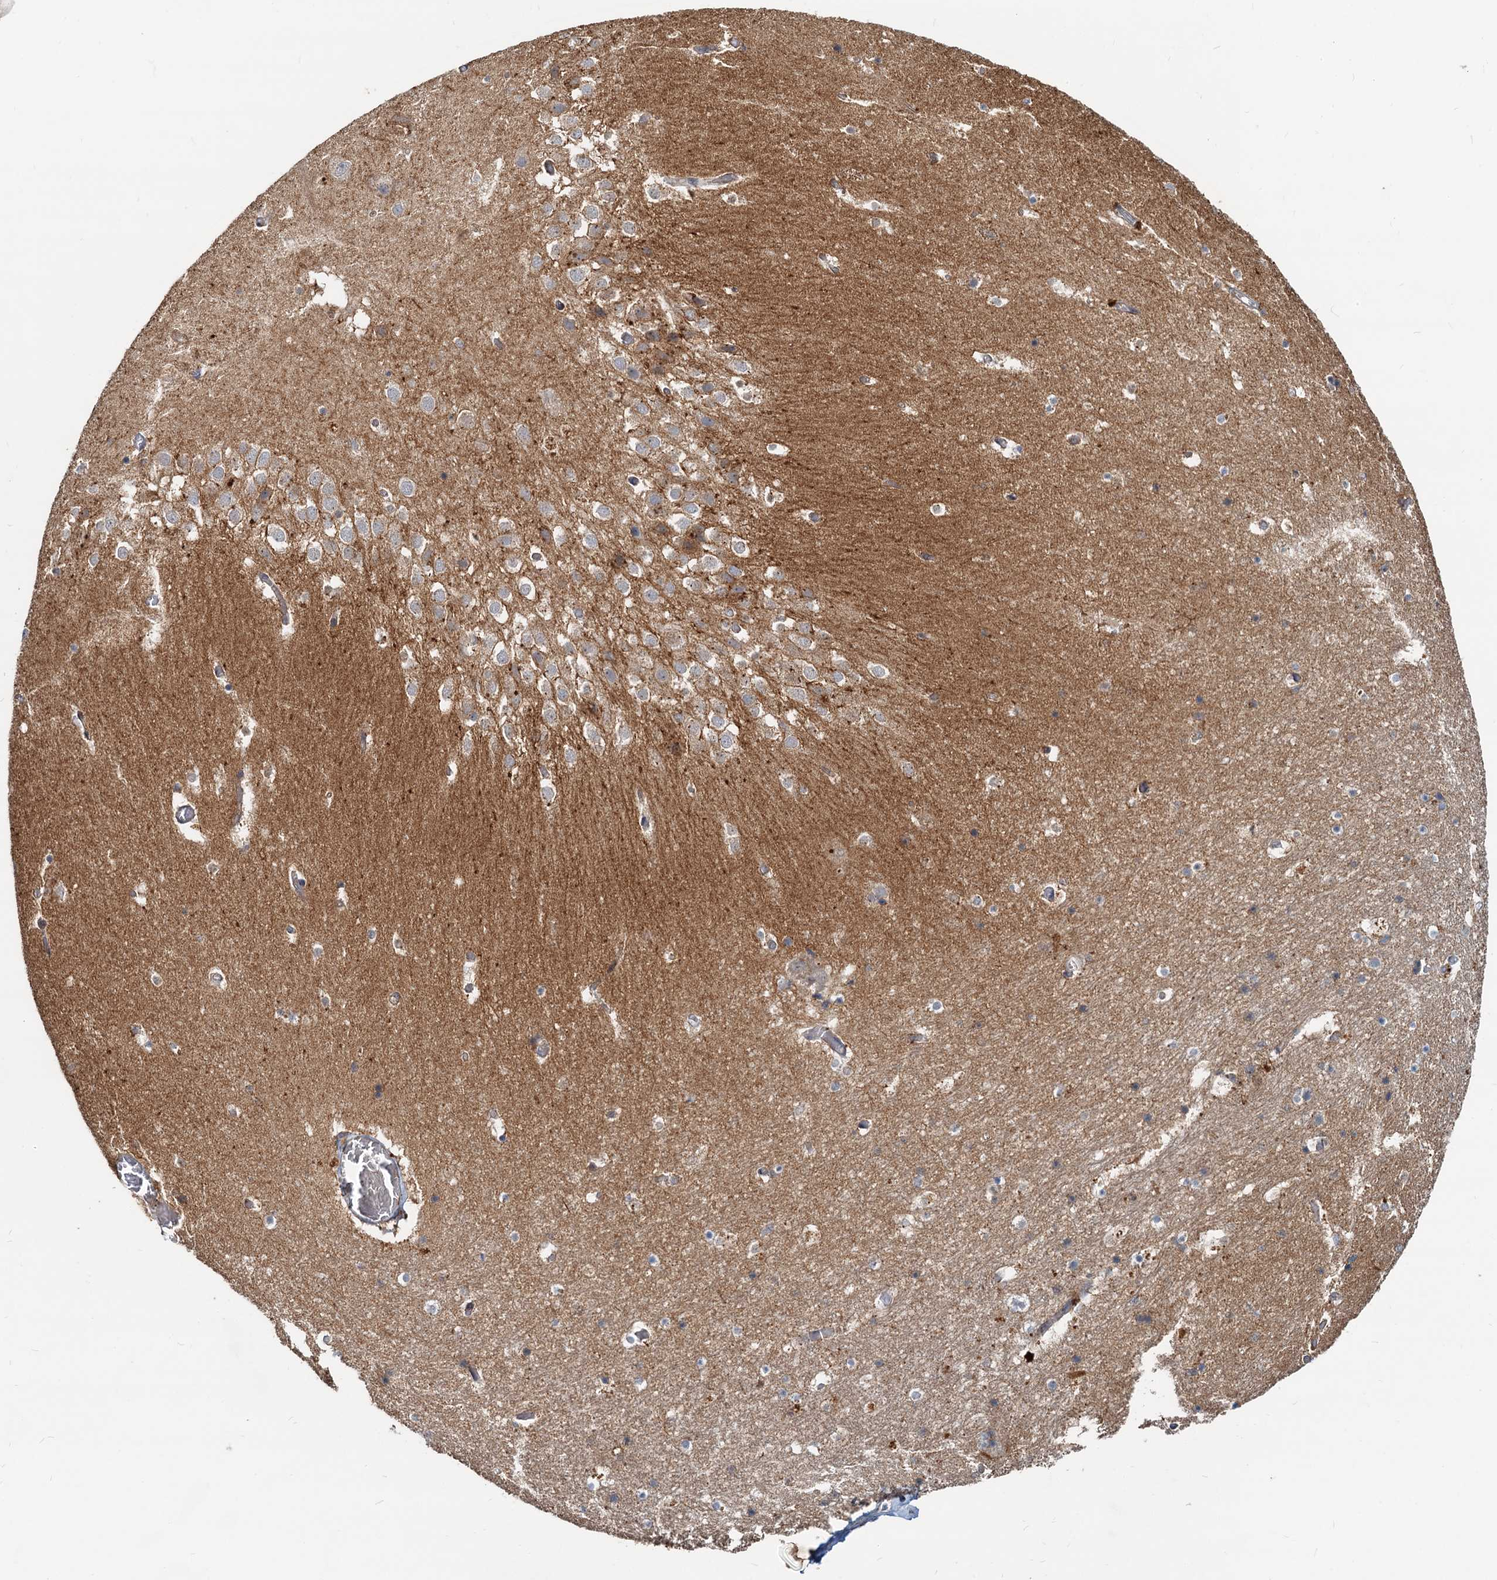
{"staining": {"intensity": "weak", "quantity": "<25%", "location": "cytoplasmic/membranous"}, "tissue": "hippocampus", "cell_type": "Glial cells", "image_type": "normal", "snomed": [{"axis": "morphology", "description": "Normal tissue, NOS"}, {"axis": "topography", "description": "Hippocampus"}], "caption": "The micrograph reveals no significant expression in glial cells of hippocampus. (Brightfield microscopy of DAB IHC at high magnification).", "gene": "CEP68", "patient": {"sex": "female", "age": 52}}